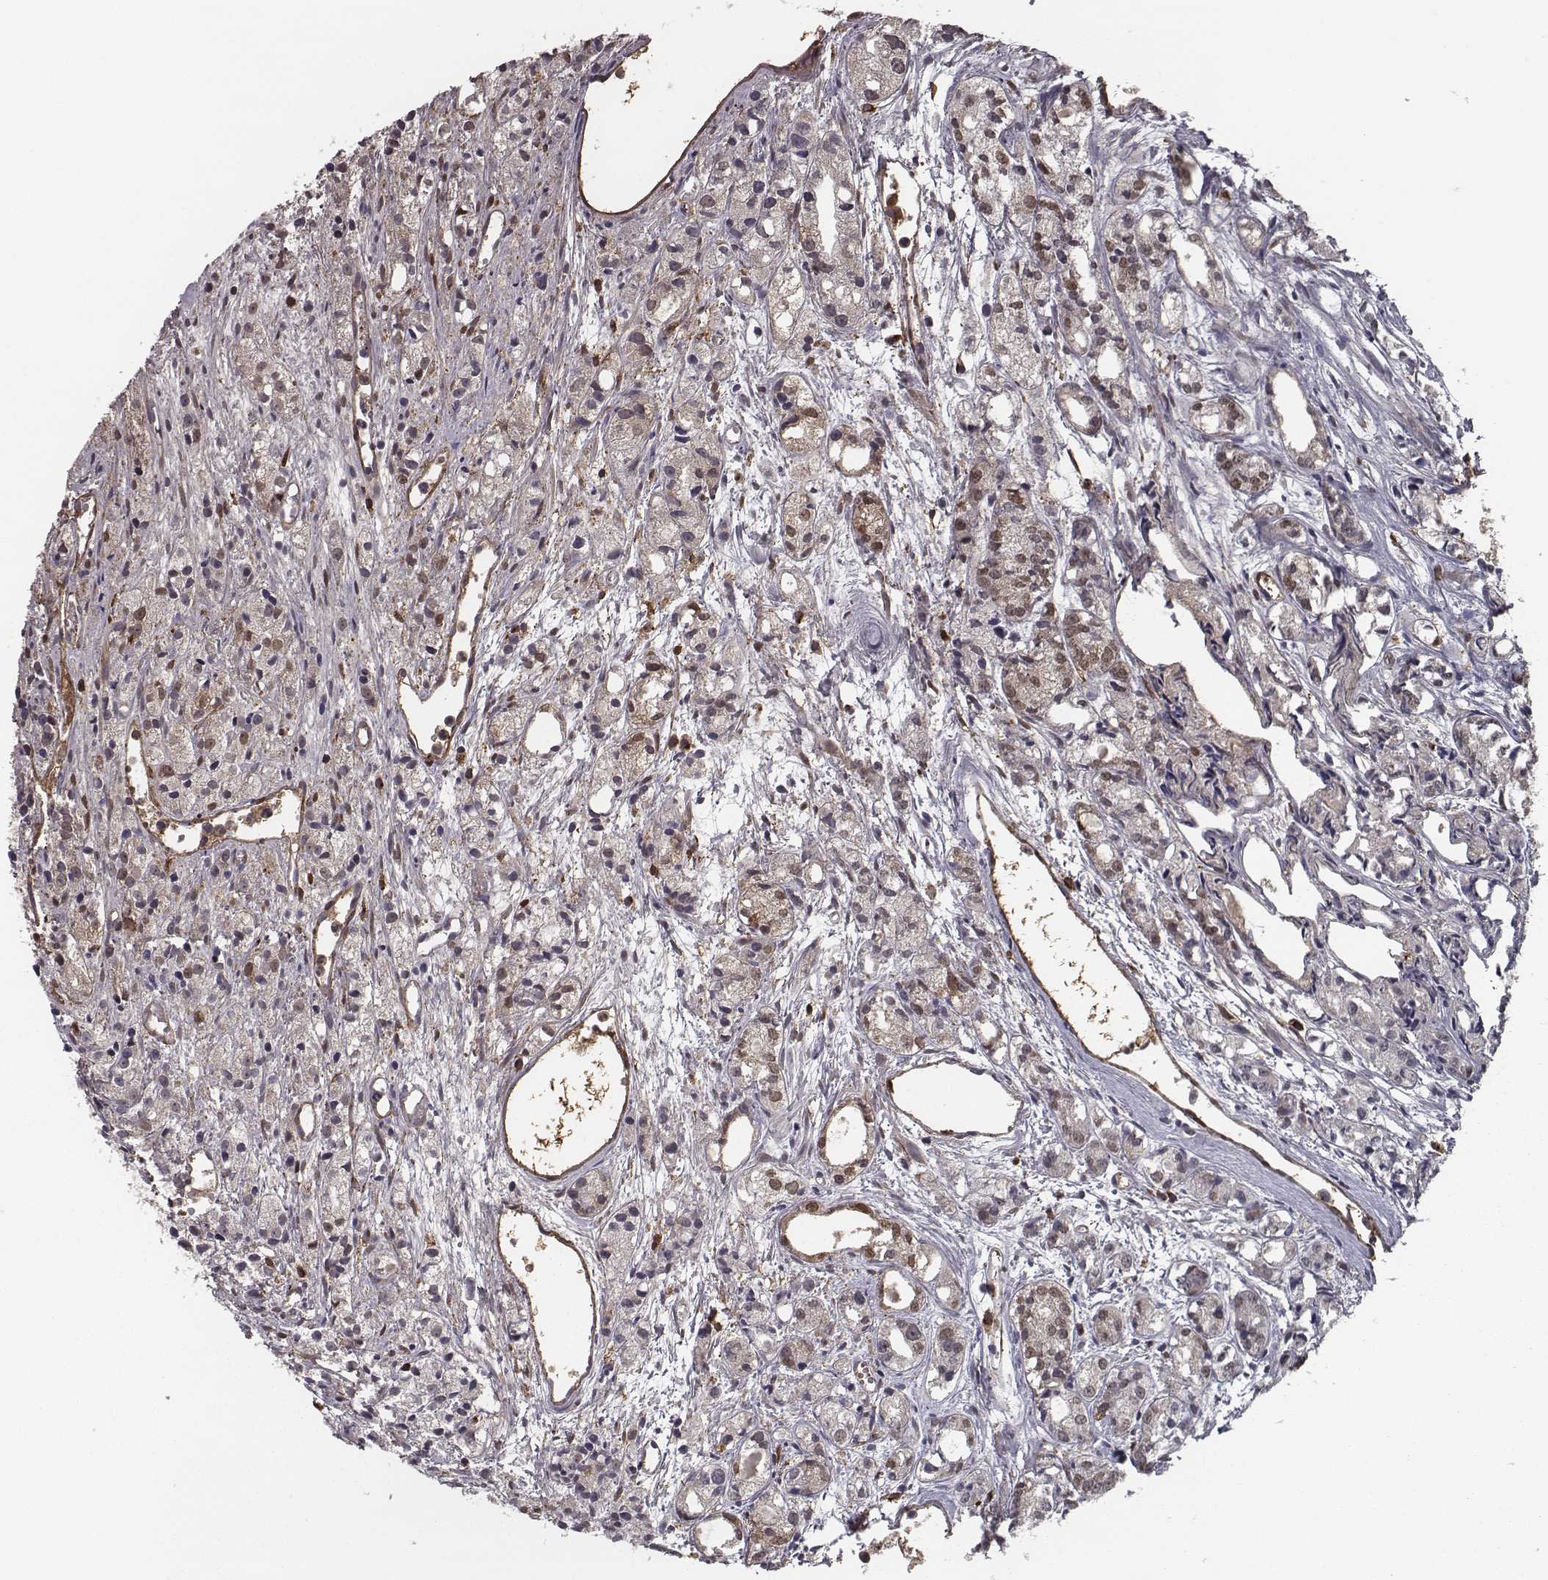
{"staining": {"intensity": "strong", "quantity": "25%-75%", "location": "cytoplasmic/membranous"}, "tissue": "prostate cancer", "cell_type": "Tumor cells", "image_type": "cancer", "snomed": [{"axis": "morphology", "description": "Adenocarcinoma, Medium grade"}, {"axis": "topography", "description": "Prostate"}], "caption": "Protein analysis of prostate adenocarcinoma (medium-grade) tissue displays strong cytoplasmic/membranous staining in about 25%-75% of tumor cells.", "gene": "ISYNA1", "patient": {"sex": "male", "age": 74}}